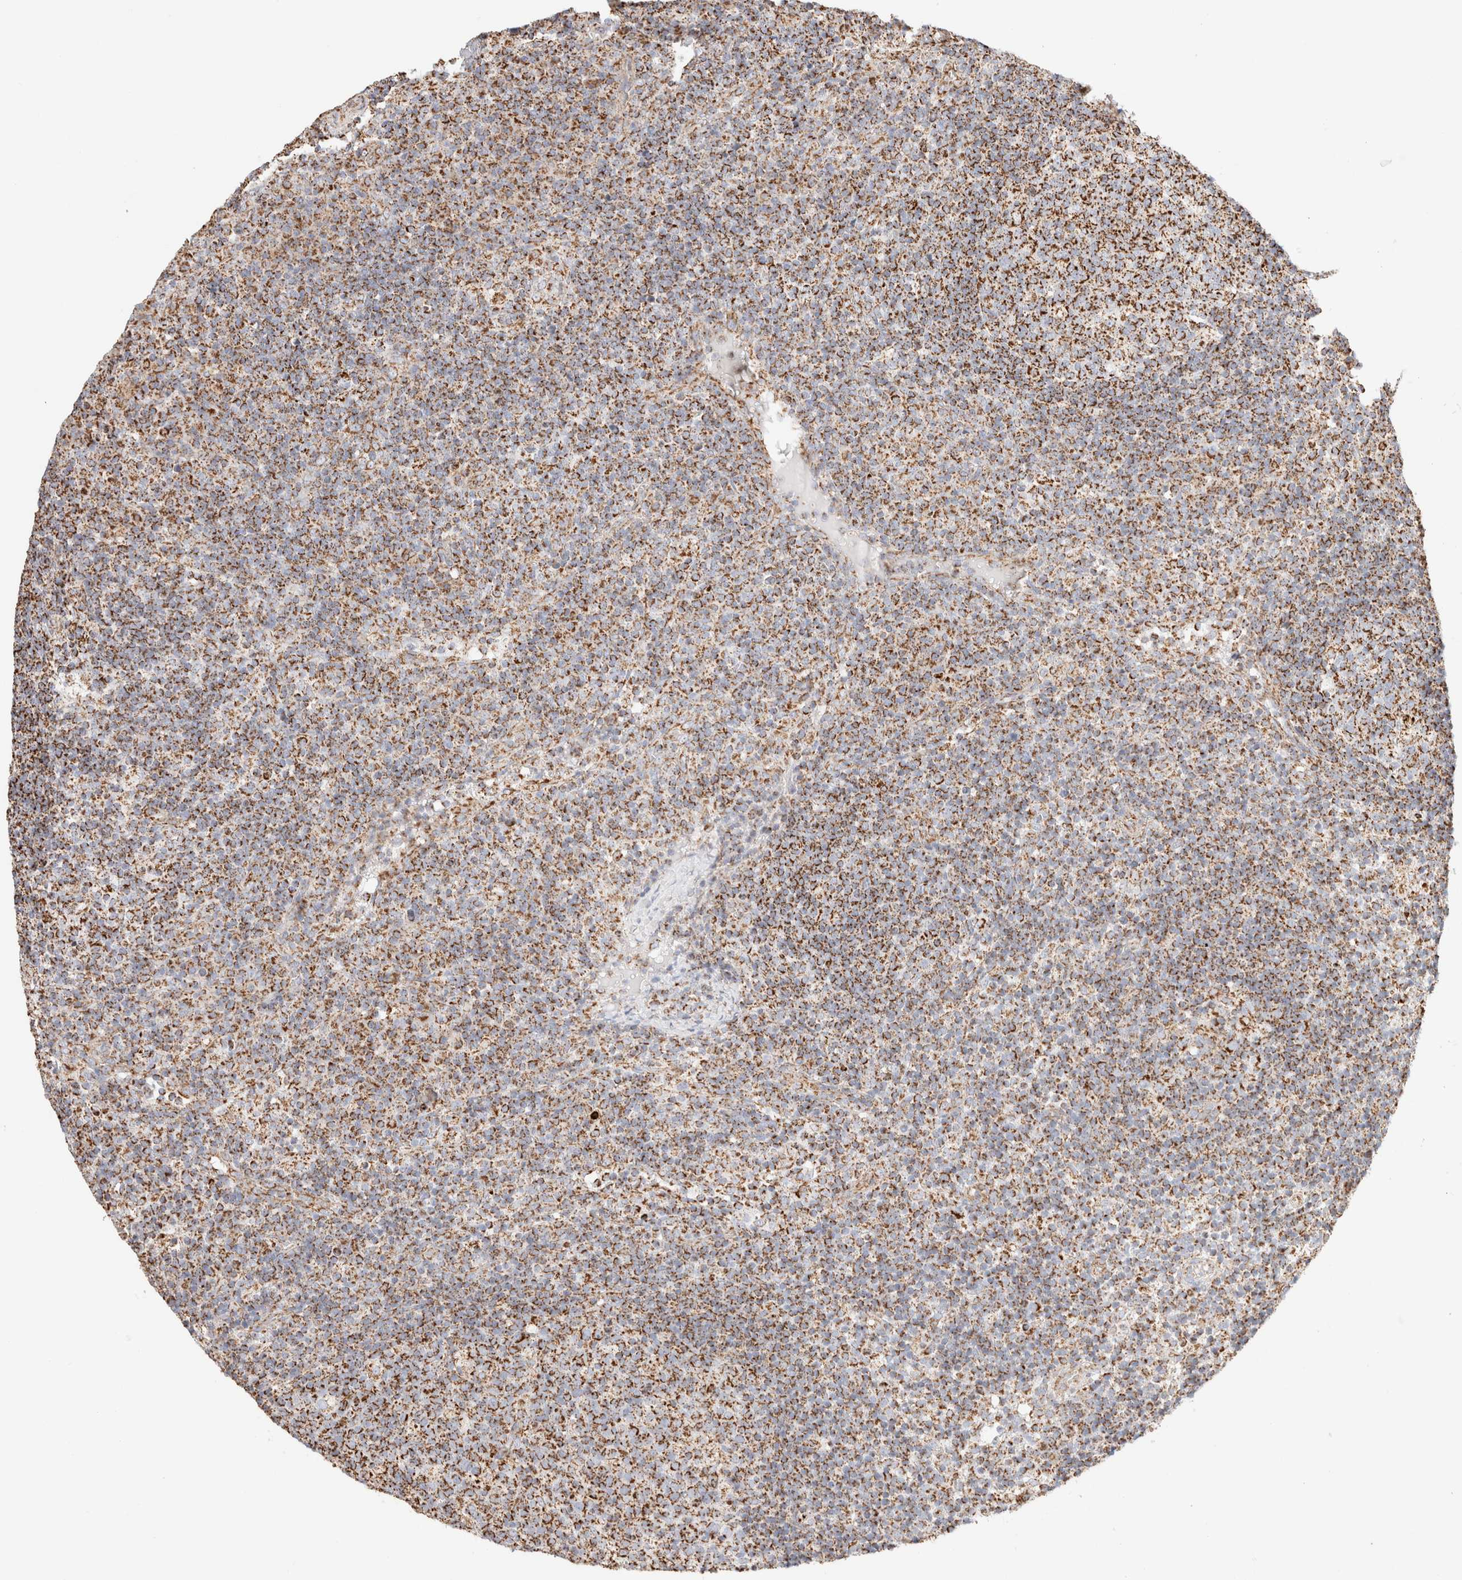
{"staining": {"intensity": "moderate", "quantity": ">75%", "location": "cytoplasmic/membranous"}, "tissue": "lymph node", "cell_type": "Germinal center cells", "image_type": "normal", "snomed": [{"axis": "morphology", "description": "Normal tissue, NOS"}, {"axis": "morphology", "description": "Inflammation, NOS"}, {"axis": "topography", "description": "Lymph node"}], "caption": "Immunohistochemical staining of normal lymph node exhibits medium levels of moderate cytoplasmic/membranous expression in approximately >75% of germinal center cells. (DAB IHC with brightfield microscopy, high magnification).", "gene": "PHB2", "patient": {"sex": "male", "age": 55}}